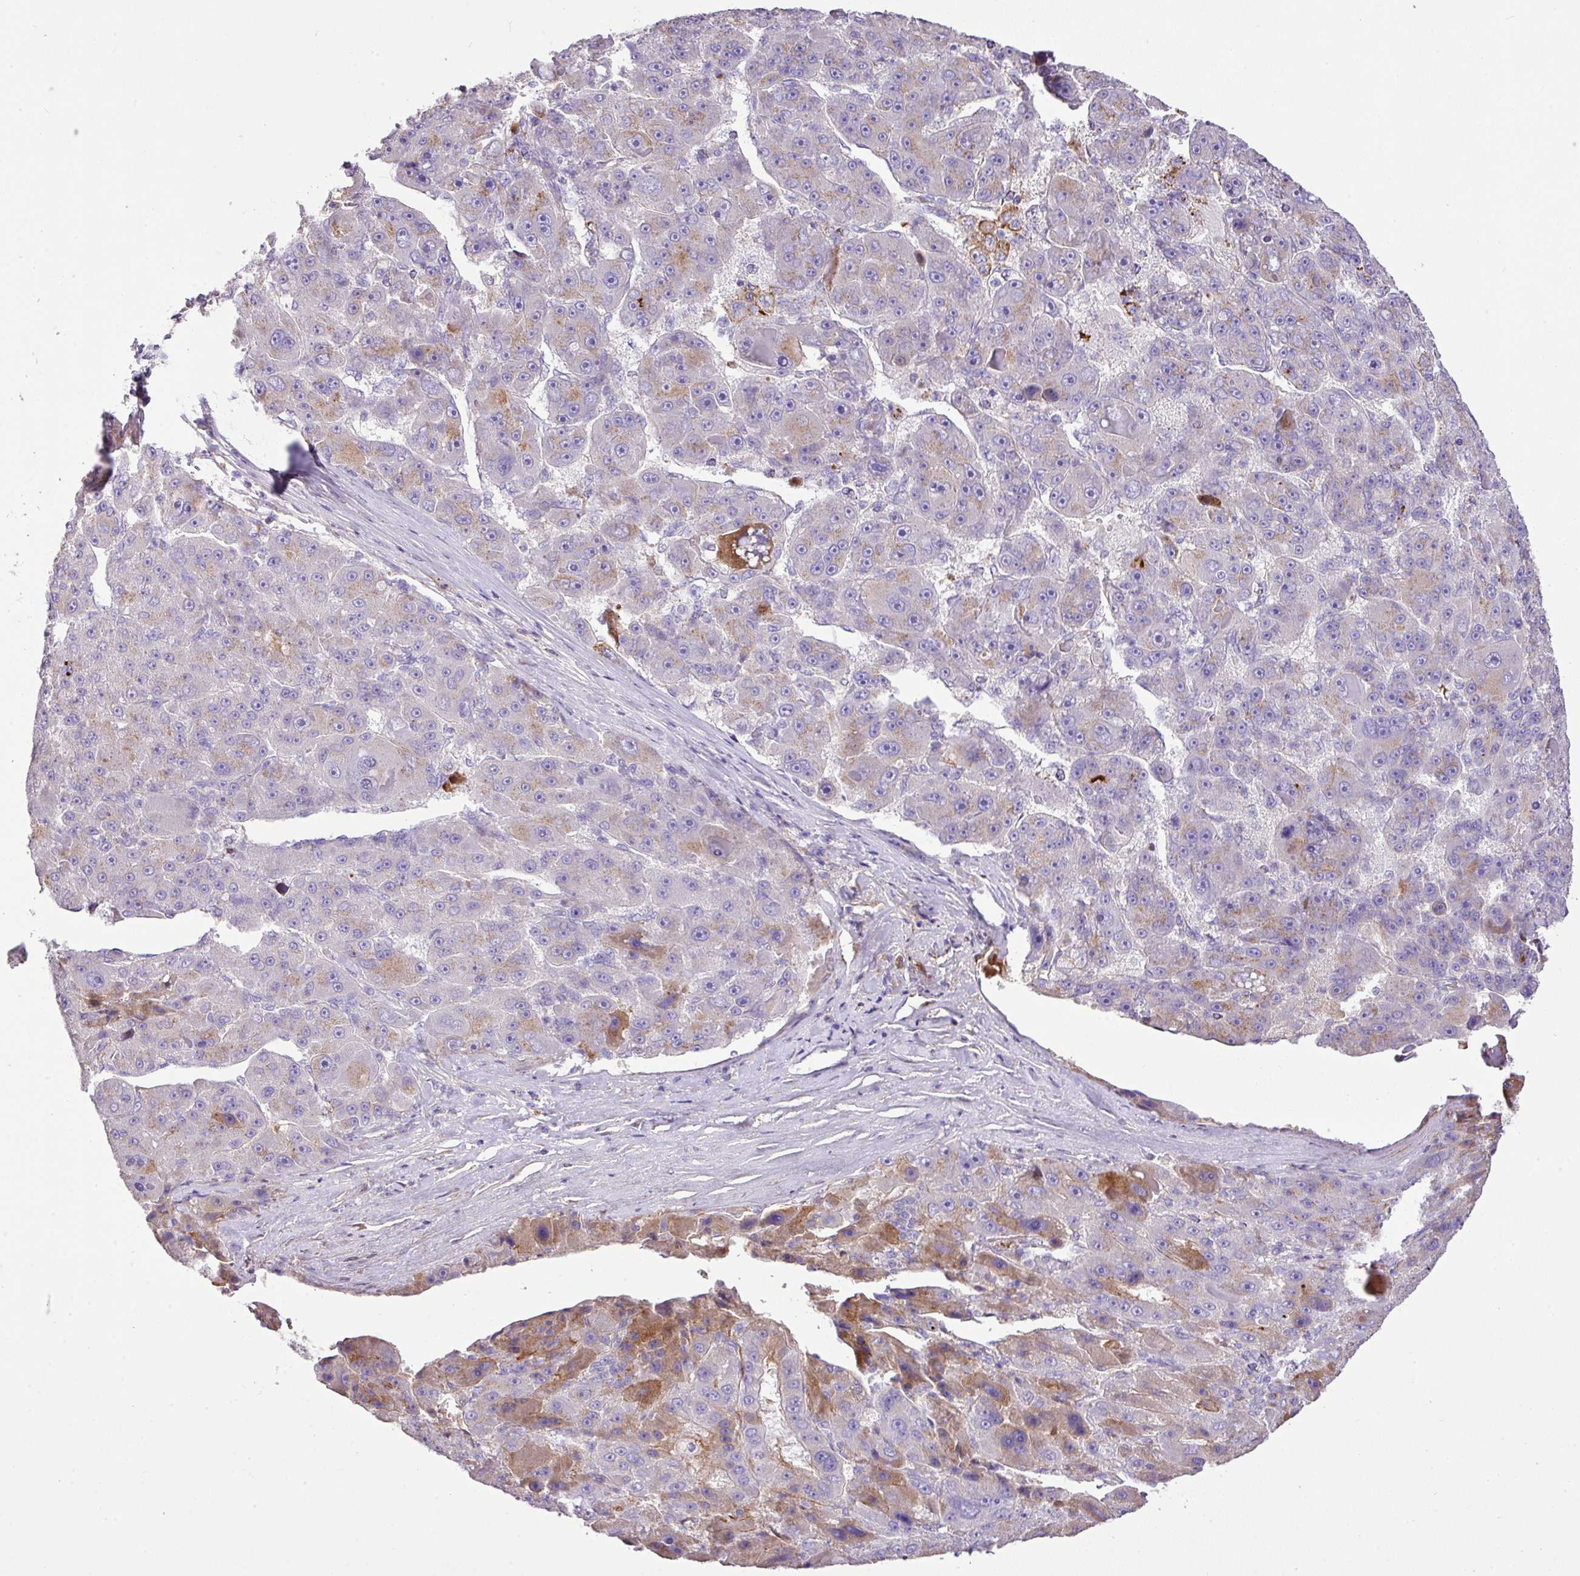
{"staining": {"intensity": "moderate", "quantity": "<25%", "location": "cytoplasmic/membranous"}, "tissue": "liver cancer", "cell_type": "Tumor cells", "image_type": "cancer", "snomed": [{"axis": "morphology", "description": "Carcinoma, Hepatocellular, NOS"}, {"axis": "topography", "description": "Liver"}], "caption": "The histopathology image shows a brown stain indicating the presence of a protein in the cytoplasmic/membranous of tumor cells in liver hepatocellular carcinoma.", "gene": "CTXN2", "patient": {"sex": "male", "age": 76}}